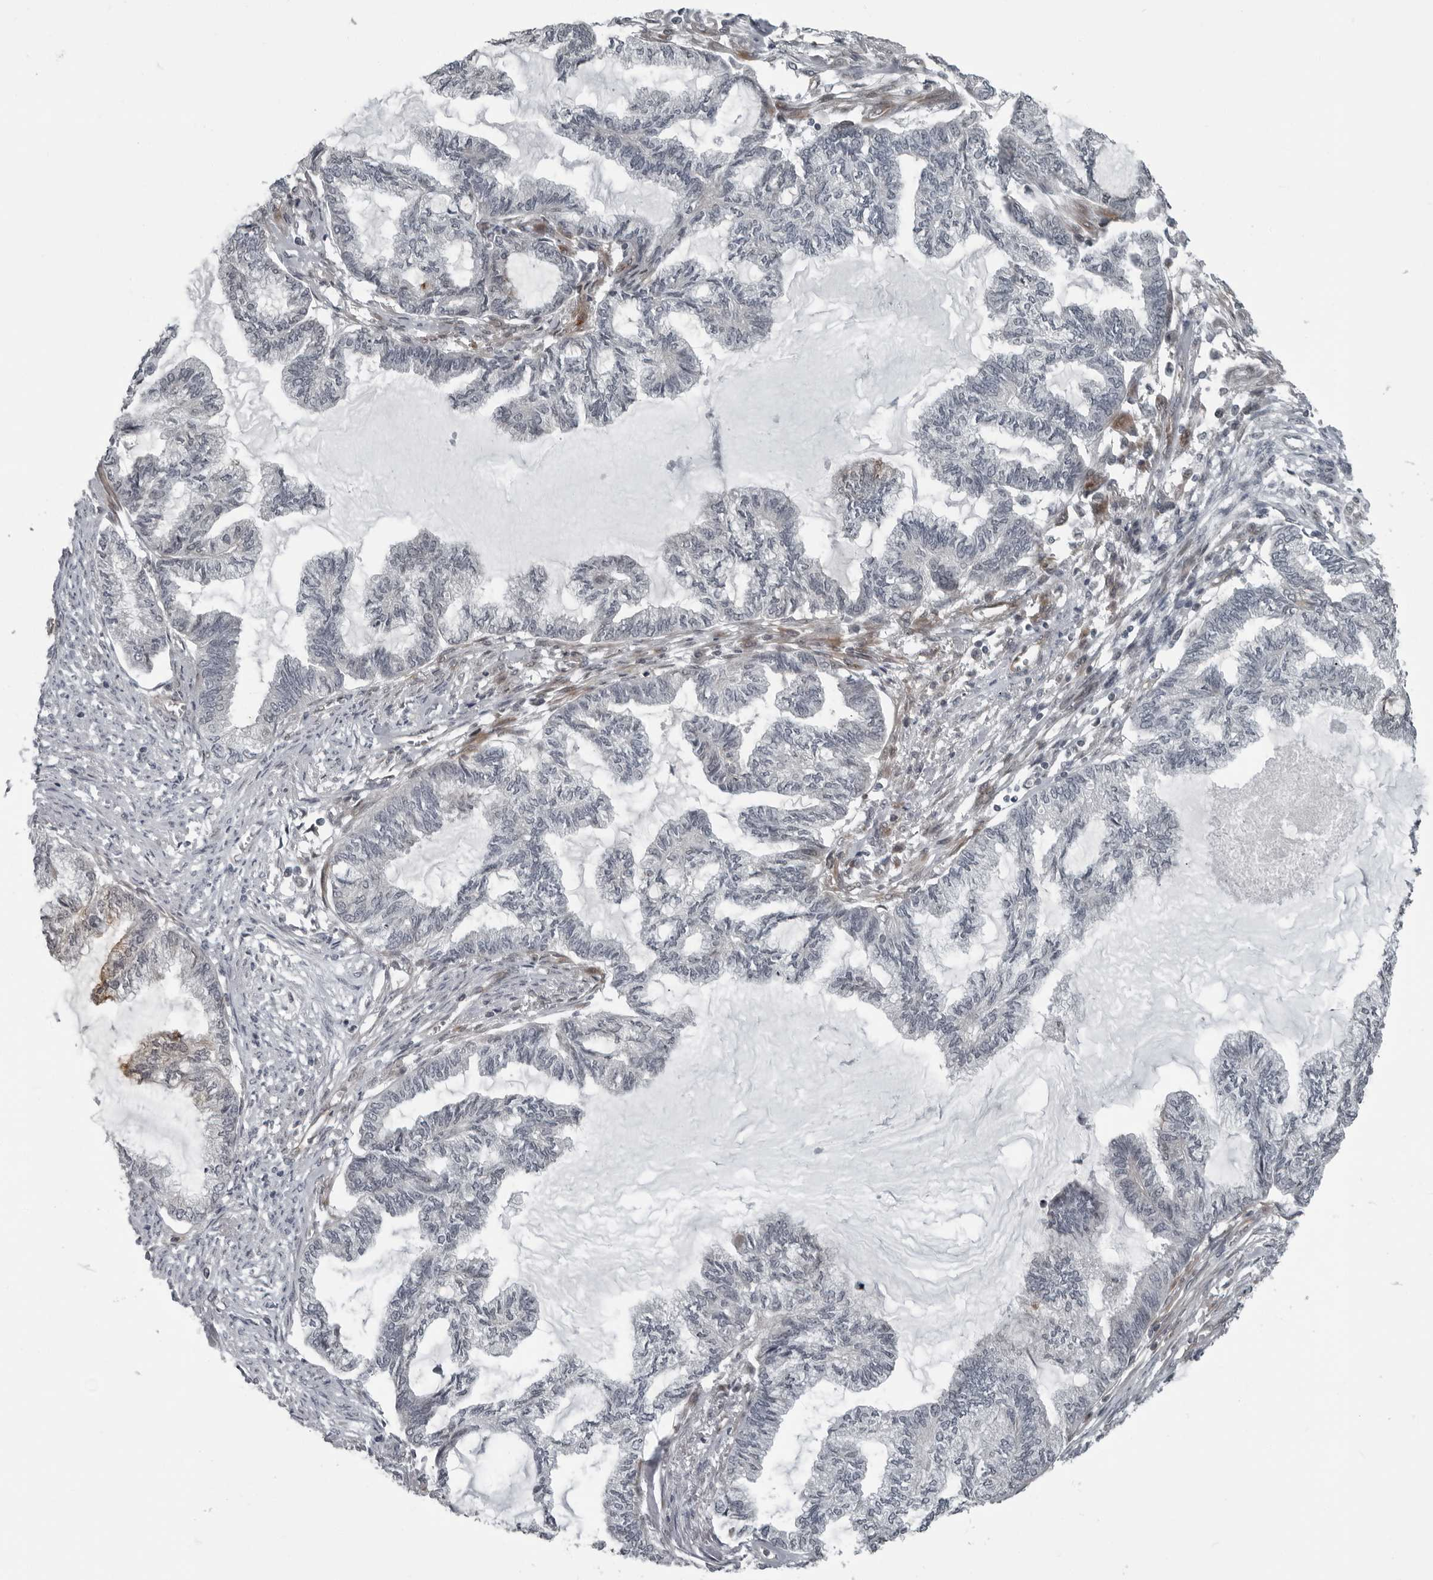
{"staining": {"intensity": "moderate", "quantity": "<25%", "location": "cytoplasmic/membranous"}, "tissue": "endometrial cancer", "cell_type": "Tumor cells", "image_type": "cancer", "snomed": [{"axis": "morphology", "description": "Adenocarcinoma, NOS"}, {"axis": "topography", "description": "Endometrium"}], "caption": "The image shows immunohistochemical staining of endometrial cancer (adenocarcinoma). There is moderate cytoplasmic/membranous expression is appreciated in approximately <25% of tumor cells.", "gene": "FAM102B", "patient": {"sex": "female", "age": 86}}